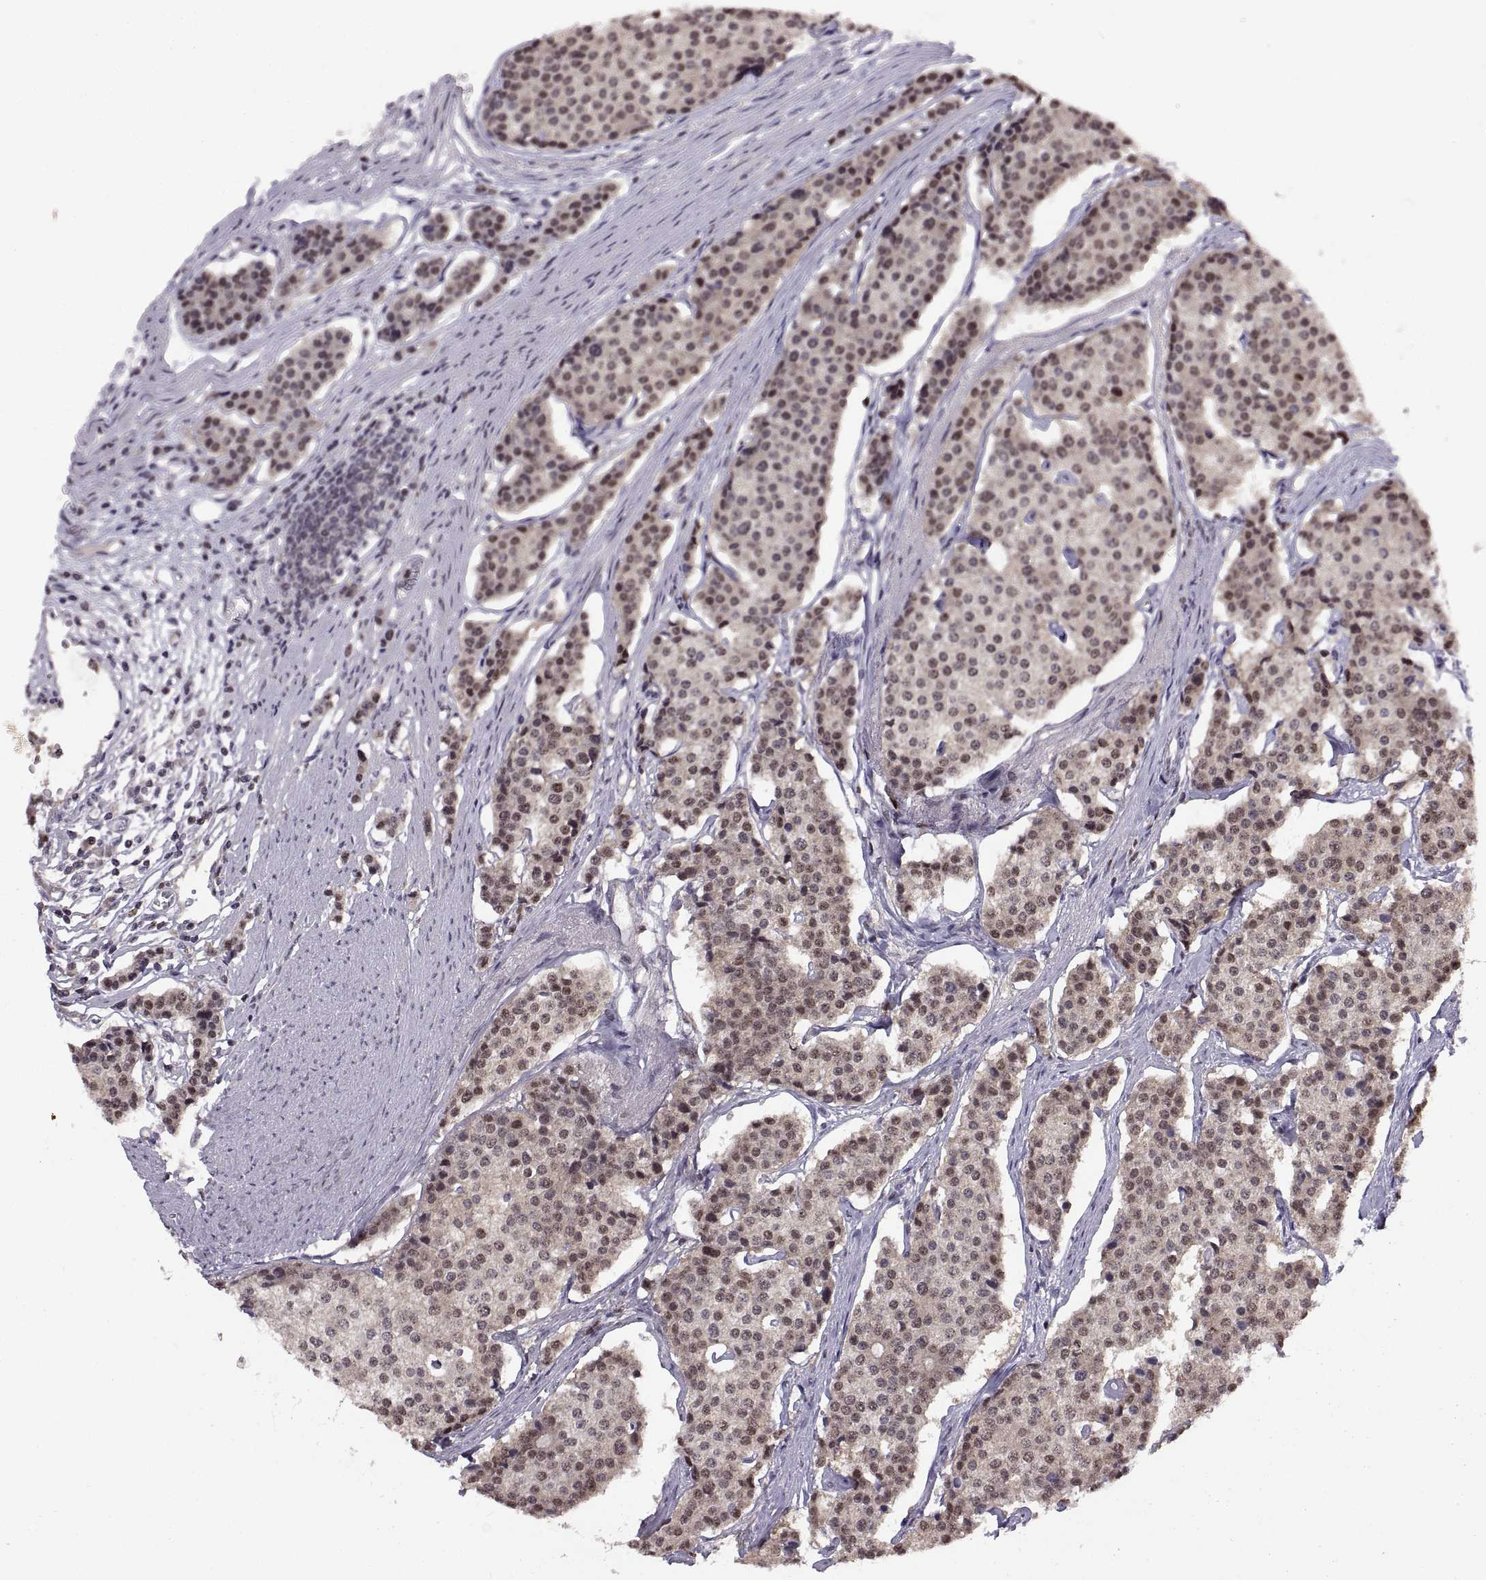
{"staining": {"intensity": "weak", "quantity": ">75%", "location": "nuclear"}, "tissue": "carcinoid", "cell_type": "Tumor cells", "image_type": "cancer", "snomed": [{"axis": "morphology", "description": "Carcinoid, malignant, NOS"}, {"axis": "topography", "description": "Small intestine"}], "caption": "A histopathology image of carcinoid stained for a protein displays weak nuclear brown staining in tumor cells. (Stains: DAB in brown, nuclei in blue, Microscopy: brightfield microscopy at high magnification).", "gene": "CHFR", "patient": {"sex": "female", "age": 65}}